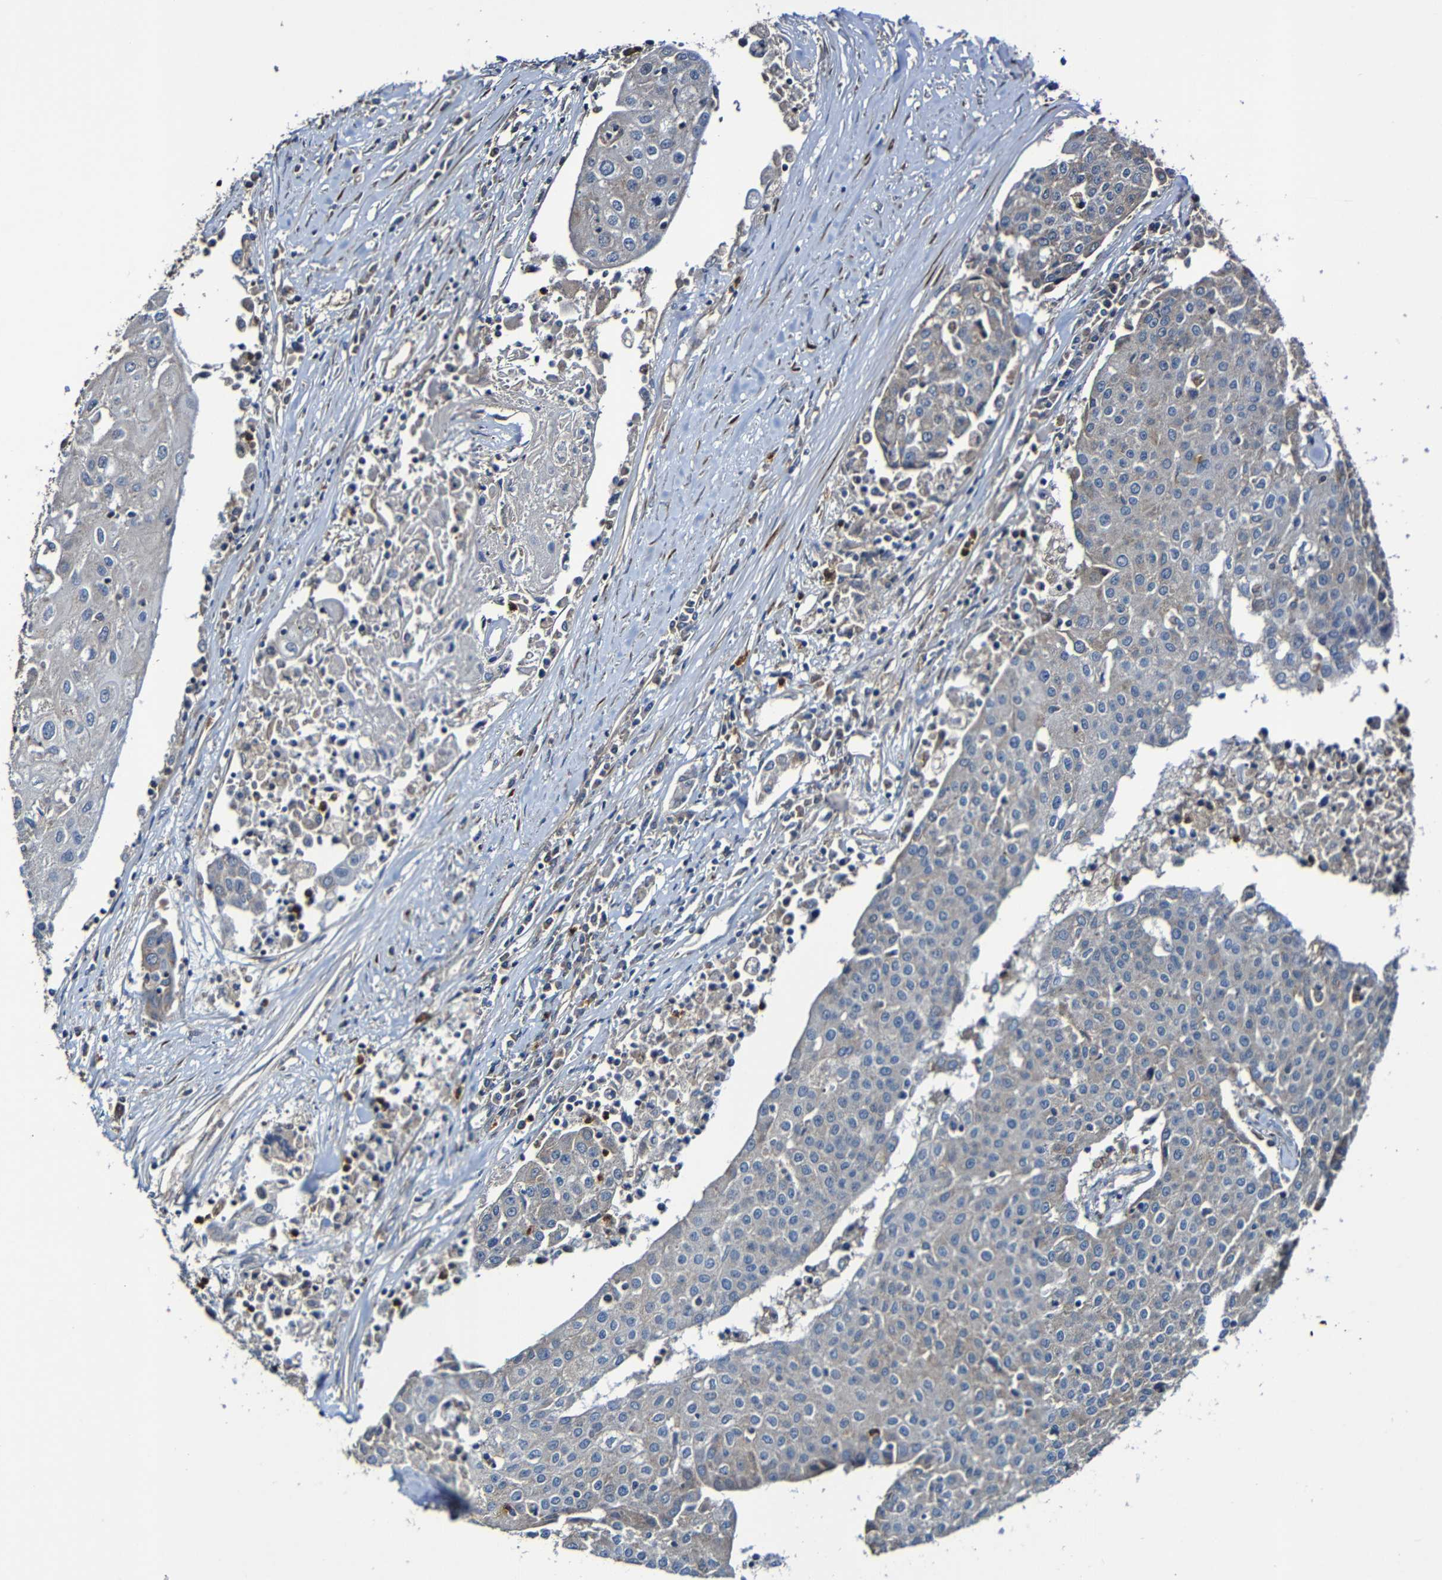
{"staining": {"intensity": "weak", "quantity": "25%-75%", "location": "cytoplasmic/membranous"}, "tissue": "urothelial cancer", "cell_type": "Tumor cells", "image_type": "cancer", "snomed": [{"axis": "morphology", "description": "Urothelial carcinoma, High grade"}, {"axis": "topography", "description": "Urinary bladder"}], "caption": "Immunohistochemistry staining of high-grade urothelial carcinoma, which exhibits low levels of weak cytoplasmic/membranous positivity in about 25%-75% of tumor cells indicating weak cytoplasmic/membranous protein expression. The staining was performed using DAB (3,3'-diaminobenzidine) (brown) for protein detection and nuclei were counterstained in hematoxylin (blue).", "gene": "ADAM15", "patient": {"sex": "female", "age": 85}}